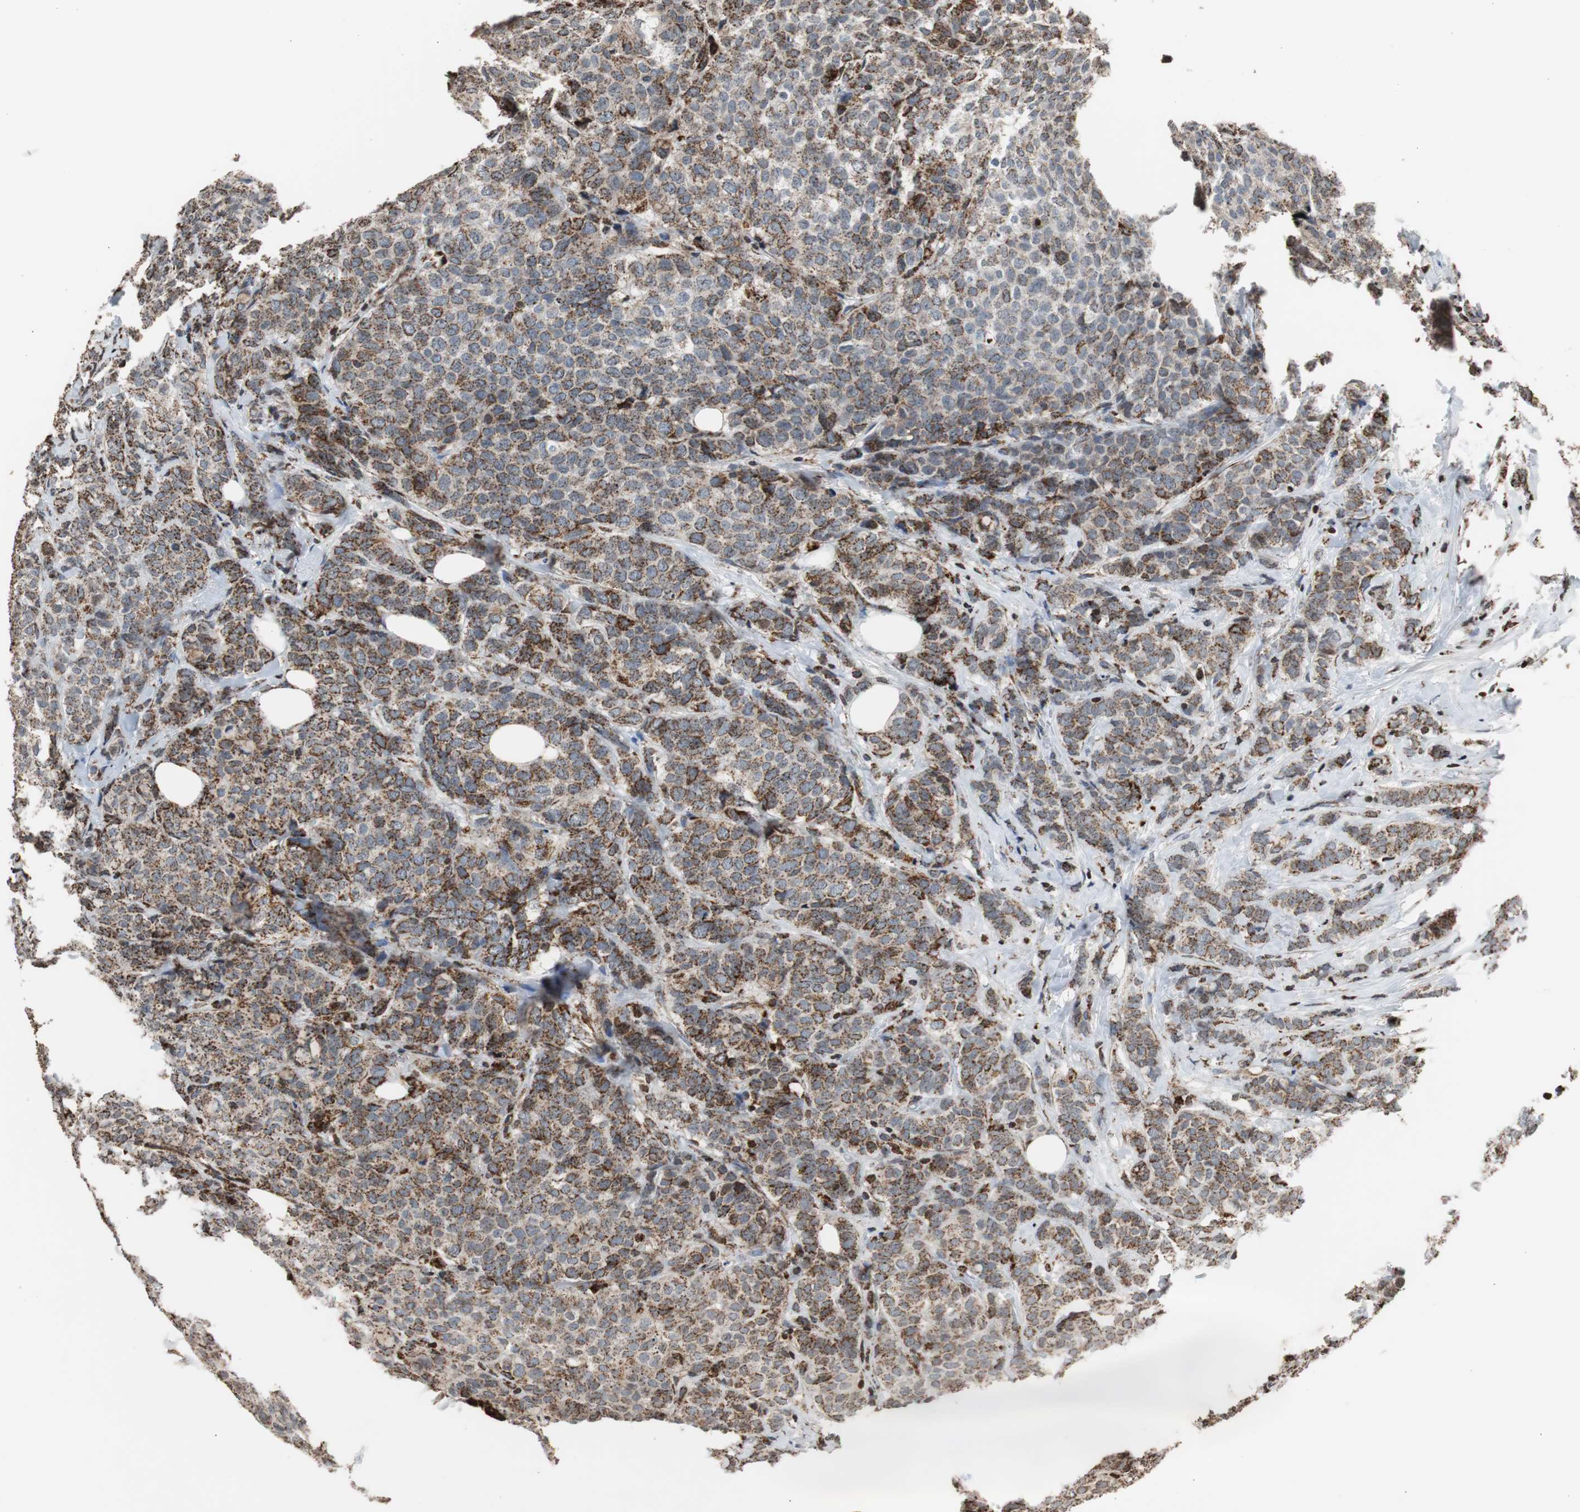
{"staining": {"intensity": "moderate", "quantity": ">75%", "location": "cytoplasmic/membranous"}, "tissue": "breast cancer", "cell_type": "Tumor cells", "image_type": "cancer", "snomed": [{"axis": "morphology", "description": "Lobular carcinoma"}, {"axis": "topography", "description": "Breast"}], "caption": "This is a micrograph of IHC staining of breast lobular carcinoma, which shows moderate staining in the cytoplasmic/membranous of tumor cells.", "gene": "HSPA9", "patient": {"sex": "female", "age": 60}}